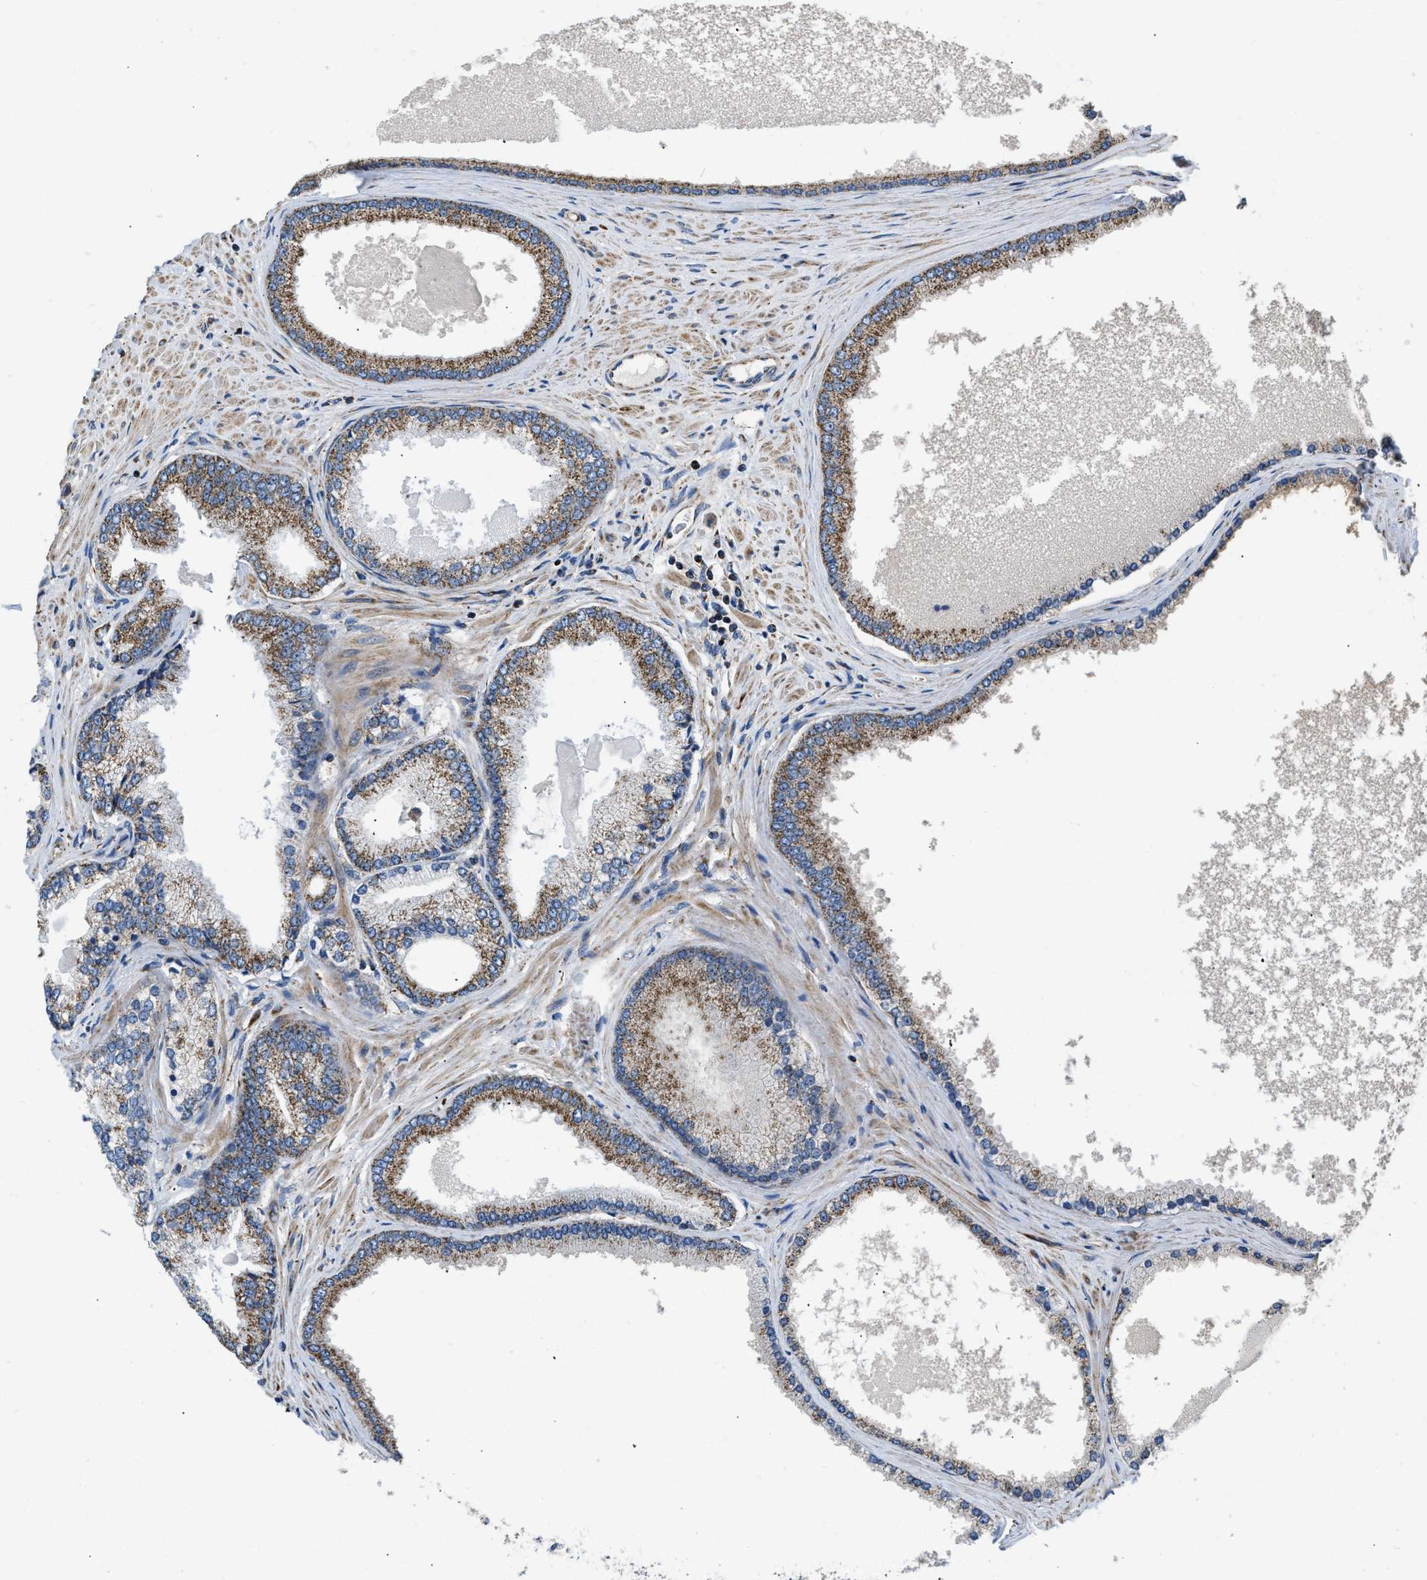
{"staining": {"intensity": "moderate", "quantity": ">75%", "location": "cytoplasmic/membranous"}, "tissue": "prostate cancer", "cell_type": "Tumor cells", "image_type": "cancer", "snomed": [{"axis": "morphology", "description": "Adenocarcinoma, High grade"}, {"axis": "topography", "description": "Prostate"}], "caption": "Prostate cancer stained with a protein marker reveals moderate staining in tumor cells.", "gene": "OPTN", "patient": {"sex": "male", "age": 61}}